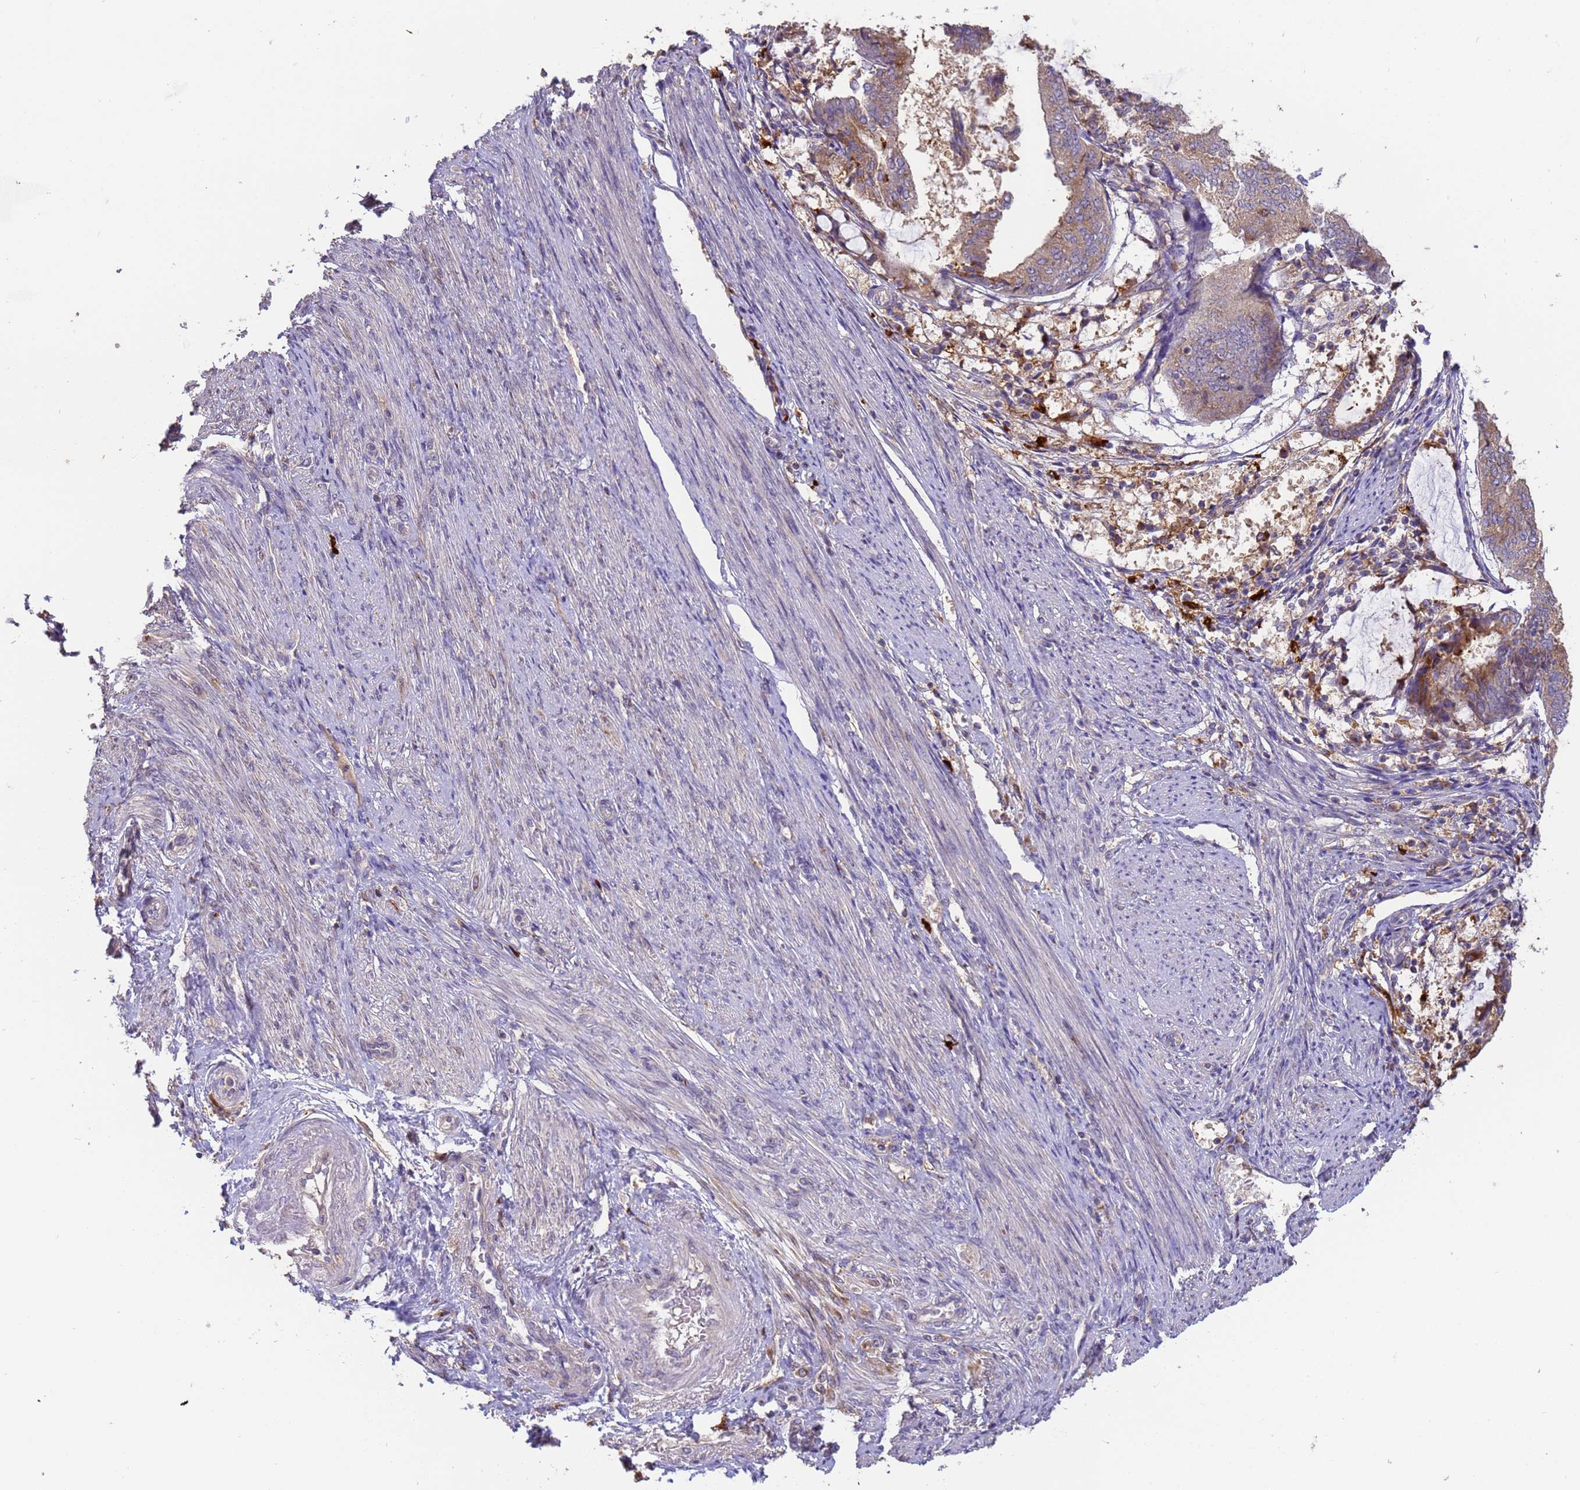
{"staining": {"intensity": "moderate", "quantity": ">75%", "location": "cytoplasmic/membranous"}, "tissue": "endometrial cancer", "cell_type": "Tumor cells", "image_type": "cancer", "snomed": [{"axis": "morphology", "description": "Adenocarcinoma, NOS"}, {"axis": "topography", "description": "Endometrium"}], "caption": "A photomicrograph of endometrial adenocarcinoma stained for a protein exhibits moderate cytoplasmic/membranous brown staining in tumor cells.", "gene": "M6PR", "patient": {"sex": "female", "age": 81}}